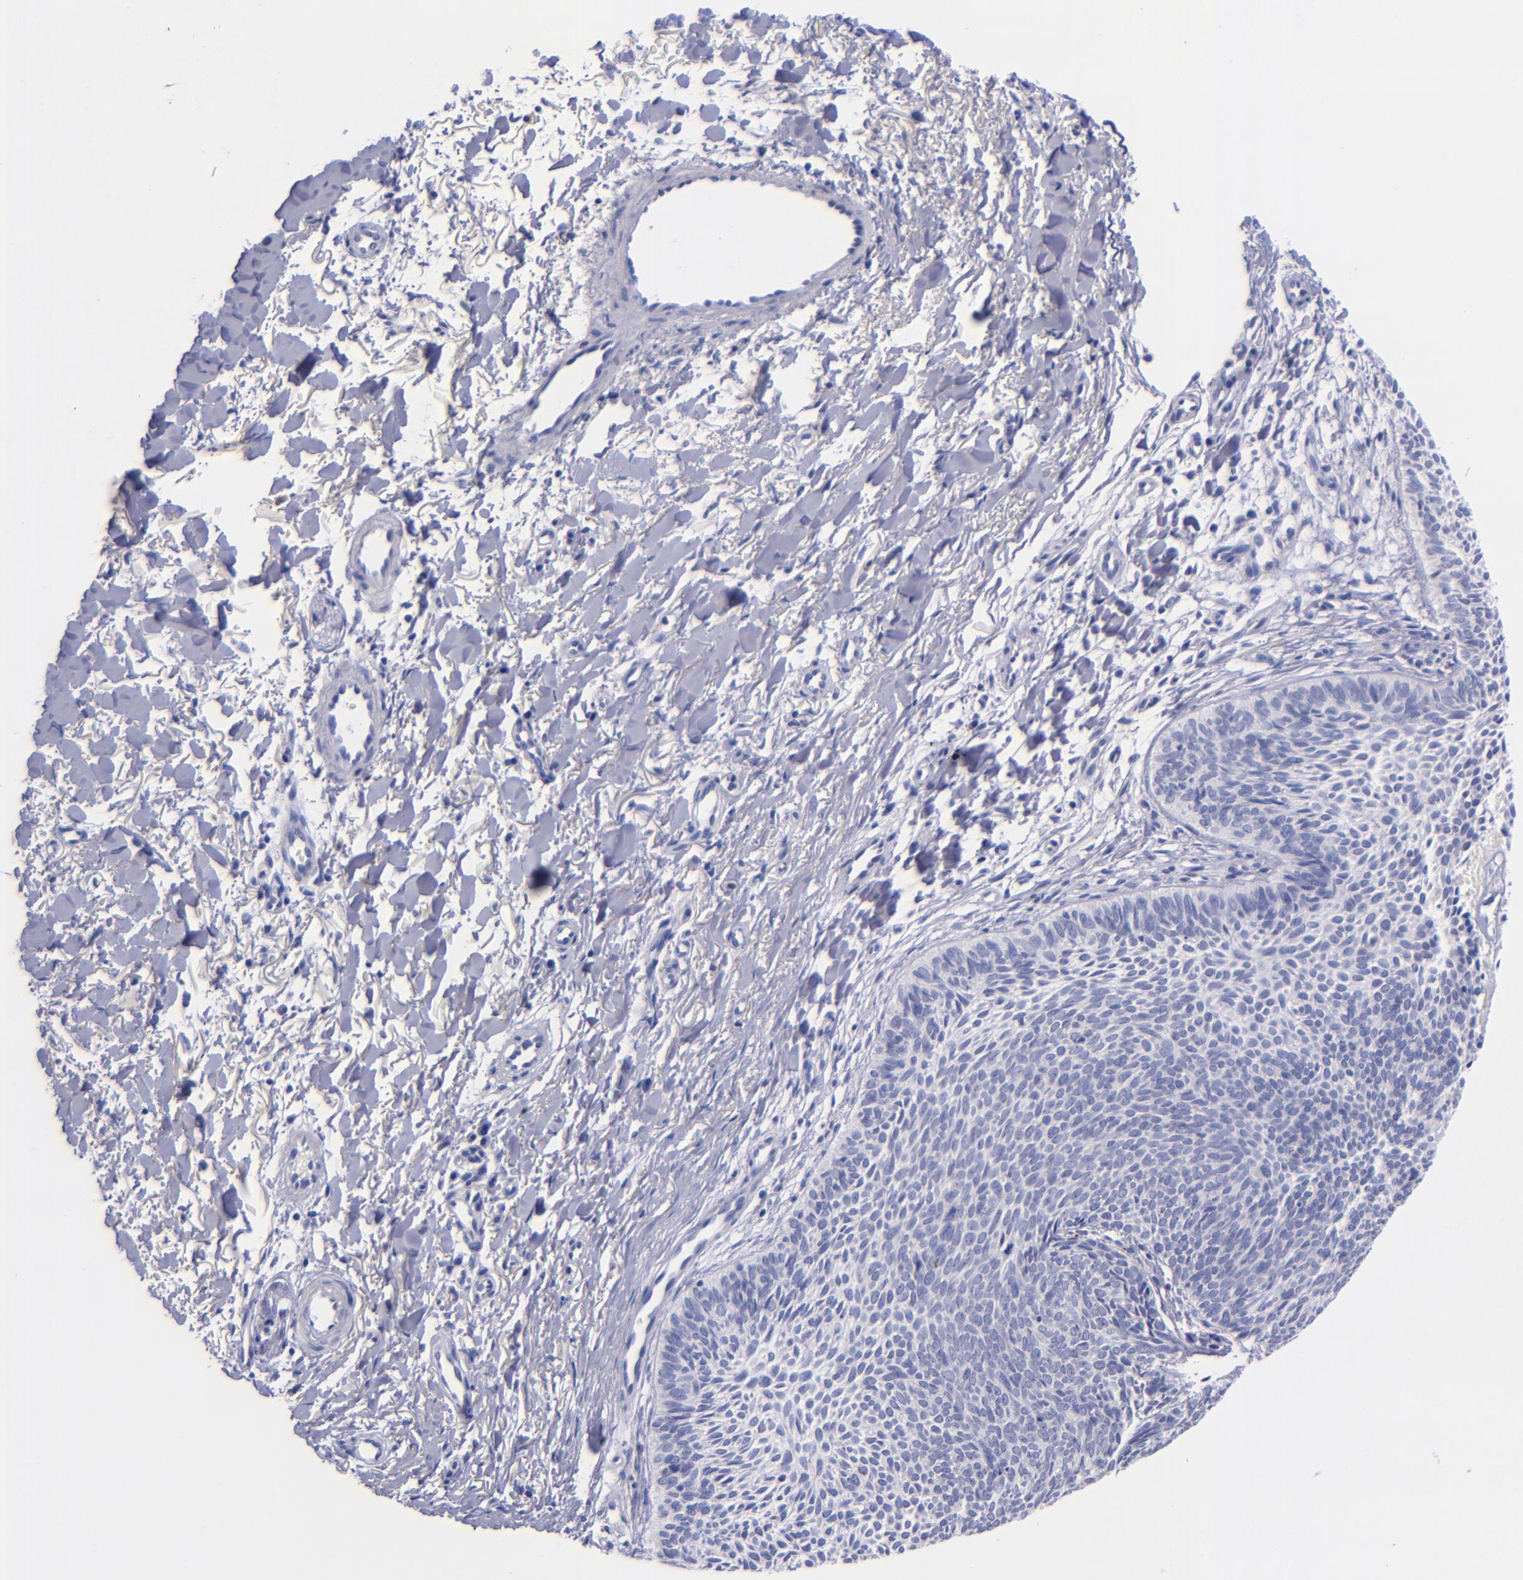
{"staining": {"intensity": "negative", "quantity": "none", "location": "none"}, "tissue": "skin cancer", "cell_type": "Tumor cells", "image_type": "cancer", "snomed": [{"axis": "morphology", "description": "Basal cell carcinoma"}, {"axis": "topography", "description": "Skin"}], "caption": "Protein analysis of skin basal cell carcinoma reveals no significant expression in tumor cells. (Brightfield microscopy of DAB (3,3'-diaminobenzidine) immunohistochemistry at high magnification).", "gene": "SV2A", "patient": {"sex": "male", "age": 84}}